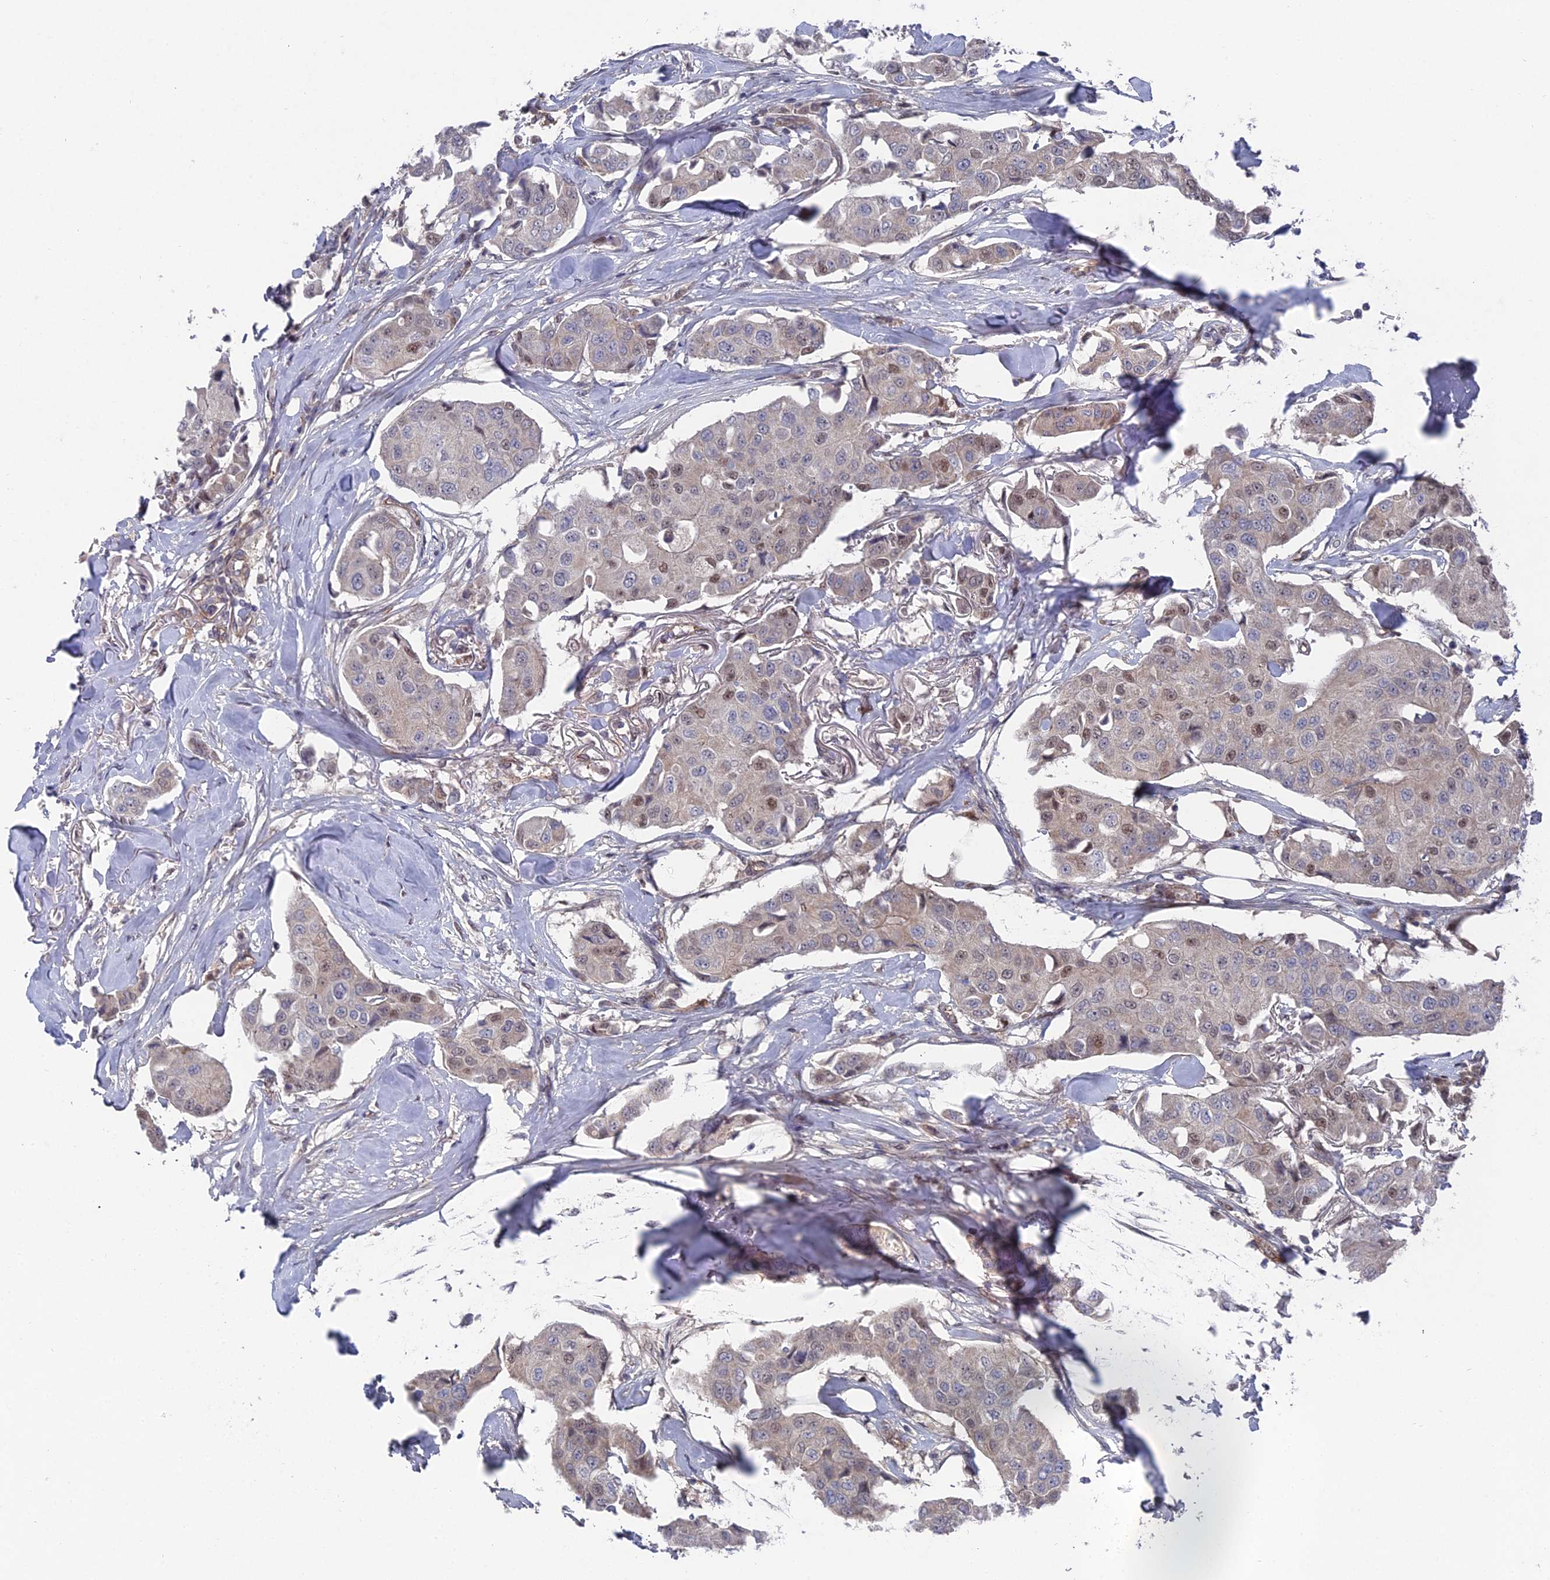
{"staining": {"intensity": "moderate", "quantity": "<25%", "location": "nuclear"}, "tissue": "breast cancer", "cell_type": "Tumor cells", "image_type": "cancer", "snomed": [{"axis": "morphology", "description": "Duct carcinoma"}, {"axis": "topography", "description": "Breast"}], "caption": "This histopathology image exhibits breast infiltrating ductal carcinoma stained with IHC to label a protein in brown. The nuclear of tumor cells show moderate positivity for the protein. Nuclei are counter-stained blue.", "gene": "UNC5D", "patient": {"sex": "female", "age": 80}}